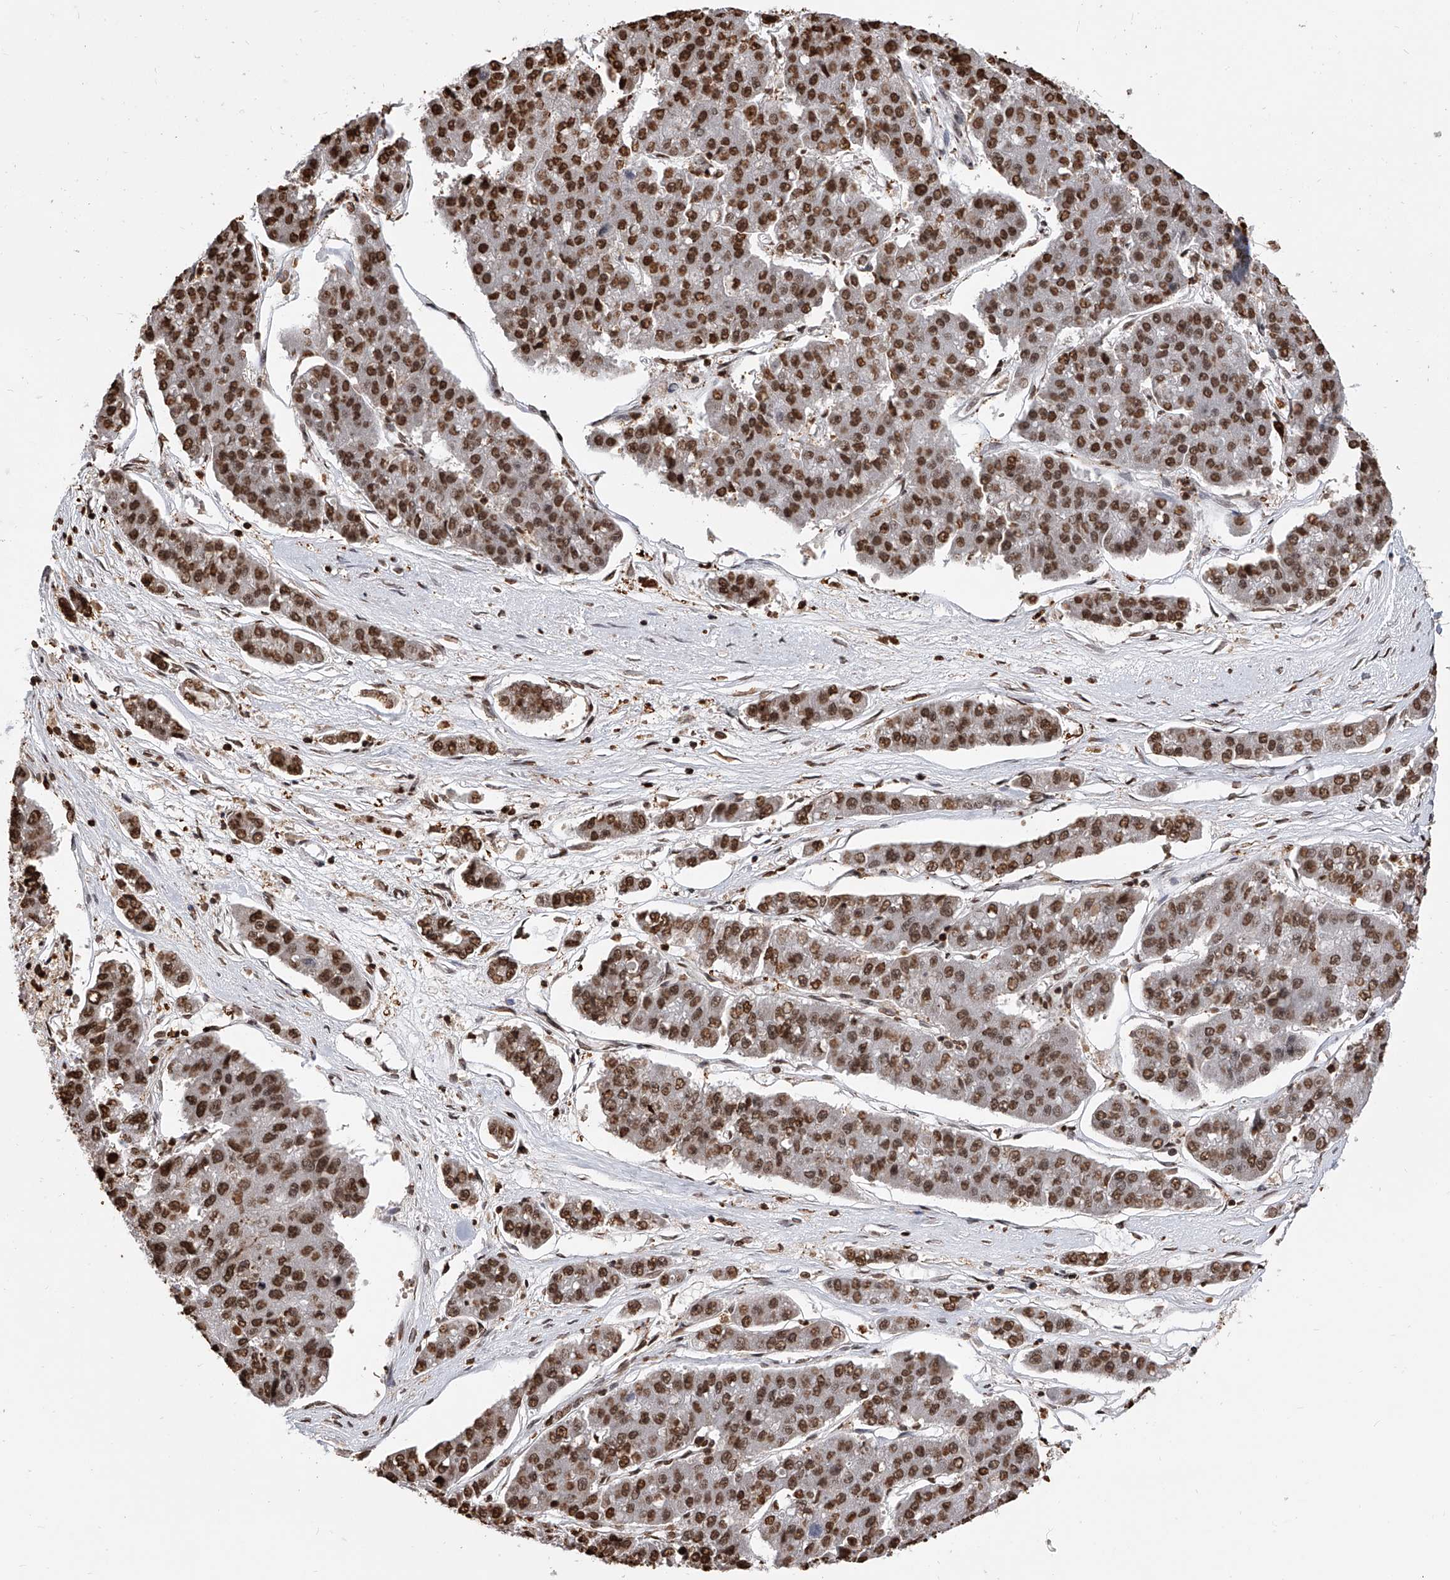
{"staining": {"intensity": "strong", "quantity": ">75%", "location": "nuclear"}, "tissue": "pancreatic cancer", "cell_type": "Tumor cells", "image_type": "cancer", "snomed": [{"axis": "morphology", "description": "Adenocarcinoma, NOS"}, {"axis": "topography", "description": "Pancreas"}], "caption": "Protein staining of pancreatic cancer (adenocarcinoma) tissue displays strong nuclear expression in approximately >75% of tumor cells. Using DAB (brown) and hematoxylin (blue) stains, captured at high magnification using brightfield microscopy.", "gene": "CFAP410", "patient": {"sex": "male", "age": 50}}